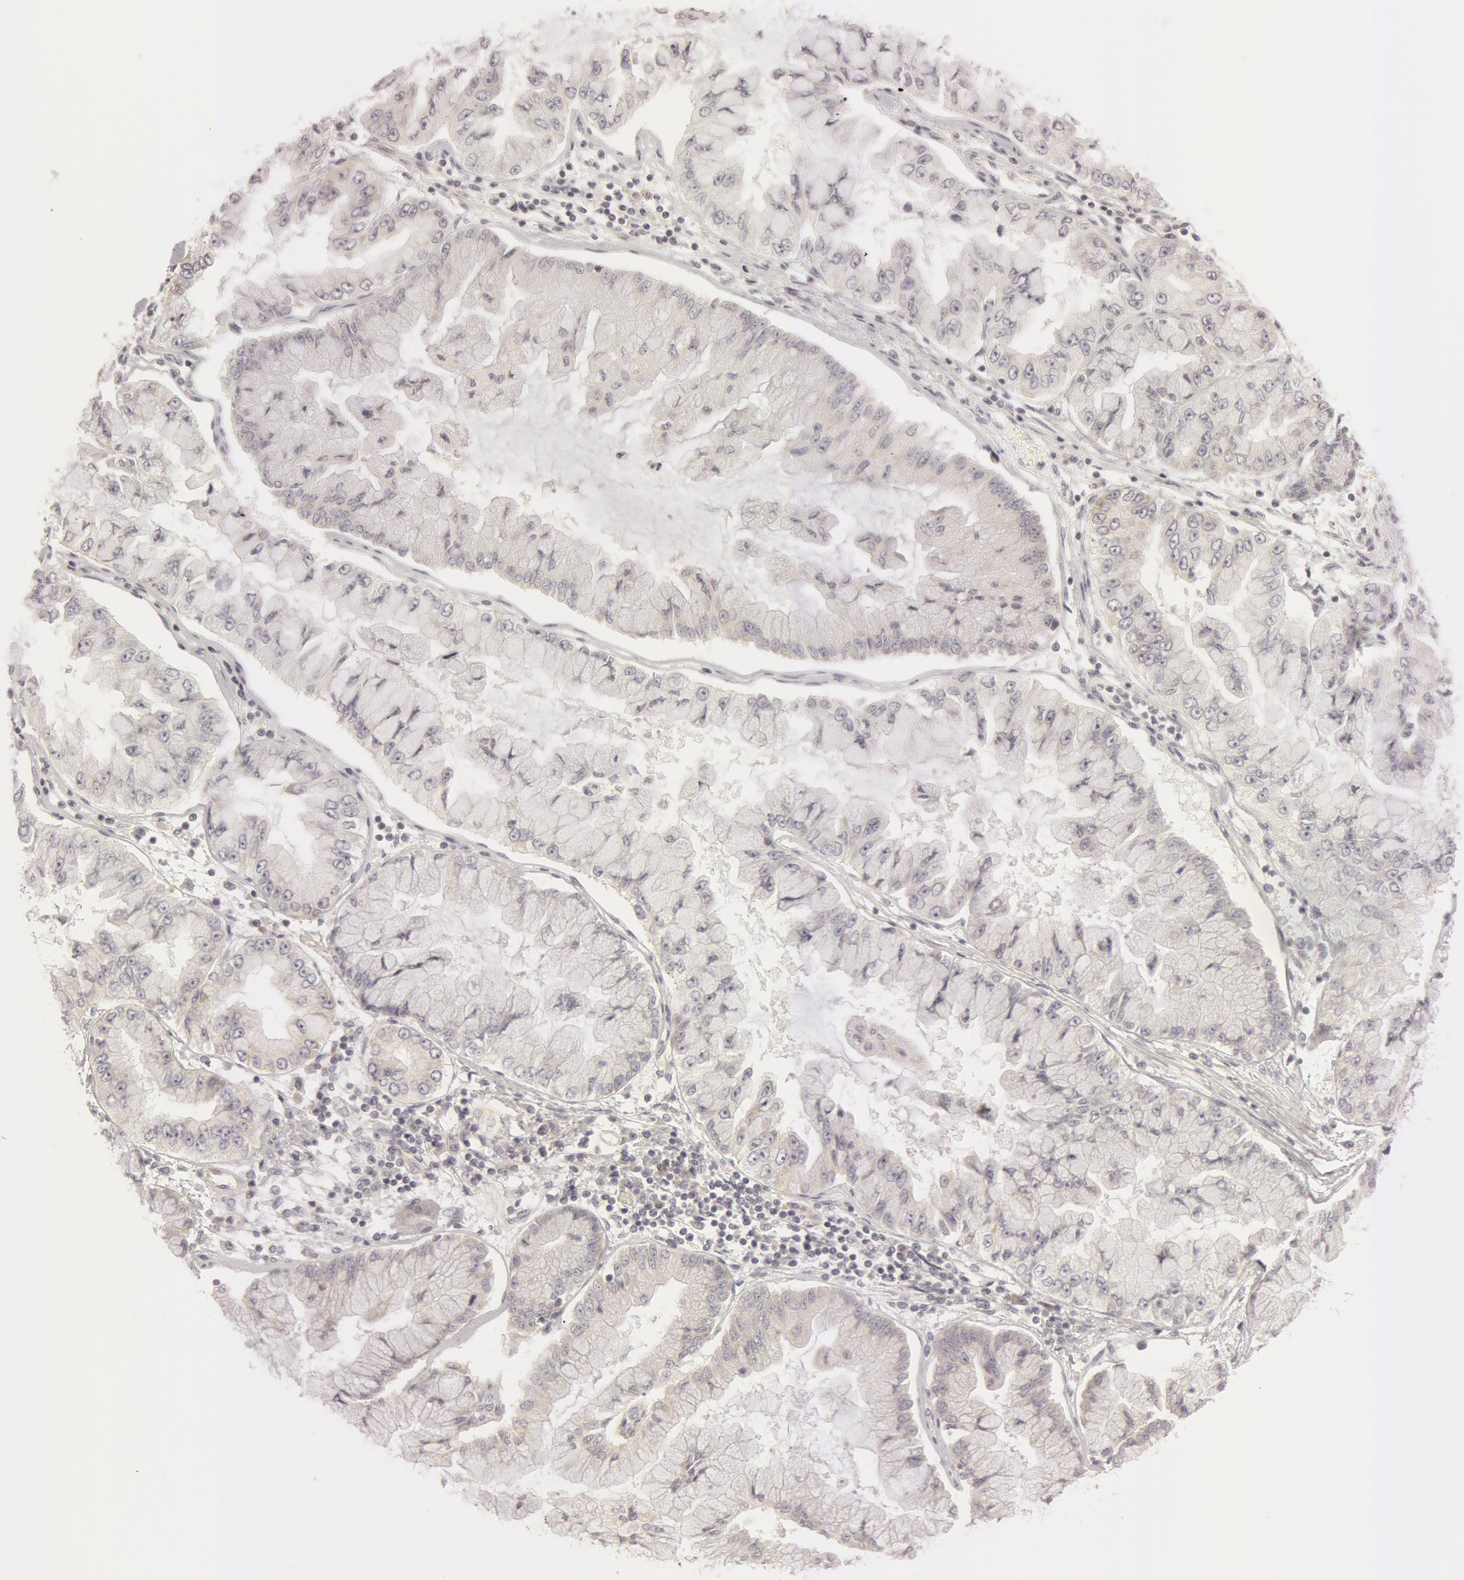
{"staining": {"intensity": "weak", "quantity": "<25%", "location": "cytoplasmic/membranous"}, "tissue": "liver cancer", "cell_type": "Tumor cells", "image_type": "cancer", "snomed": [{"axis": "morphology", "description": "Cholangiocarcinoma"}, {"axis": "topography", "description": "Liver"}], "caption": "Tumor cells are negative for brown protein staining in cholangiocarcinoma (liver).", "gene": "RALGAPA1", "patient": {"sex": "female", "age": 79}}